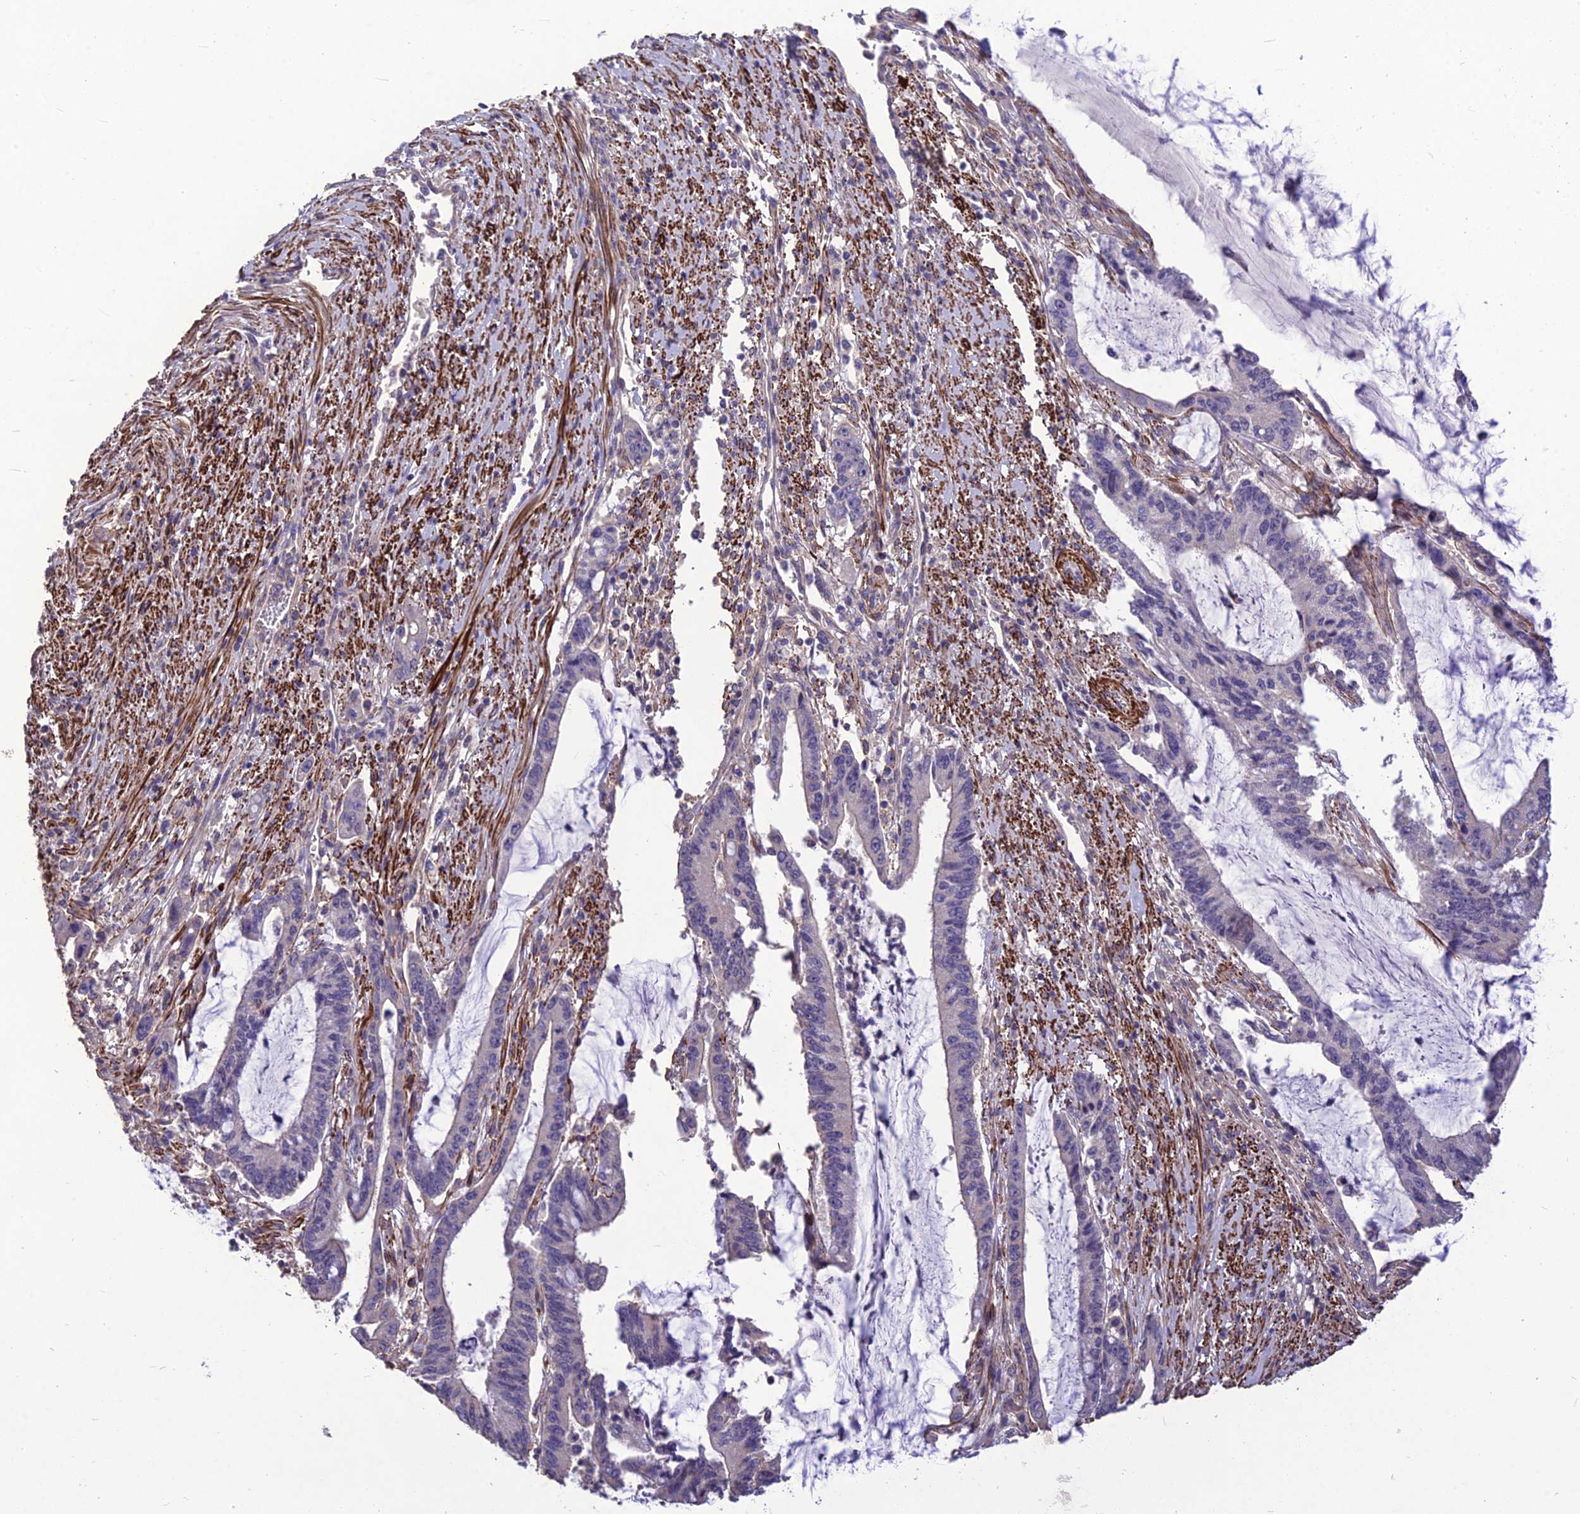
{"staining": {"intensity": "negative", "quantity": "none", "location": "none"}, "tissue": "pancreatic cancer", "cell_type": "Tumor cells", "image_type": "cancer", "snomed": [{"axis": "morphology", "description": "Adenocarcinoma, NOS"}, {"axis": "topography", "description": "Pancreas"}], "caption": "This image is of pancreatic adenocarcinoma stained with immunohistochemistry (IHC) to label a protein in brown with the nuclei are counter-stained blue. There is no staining in tumor cells. (DAB IHC, high magnification).", "gene": "CLUH", "patient": {"sex": "female", "age": 50}}